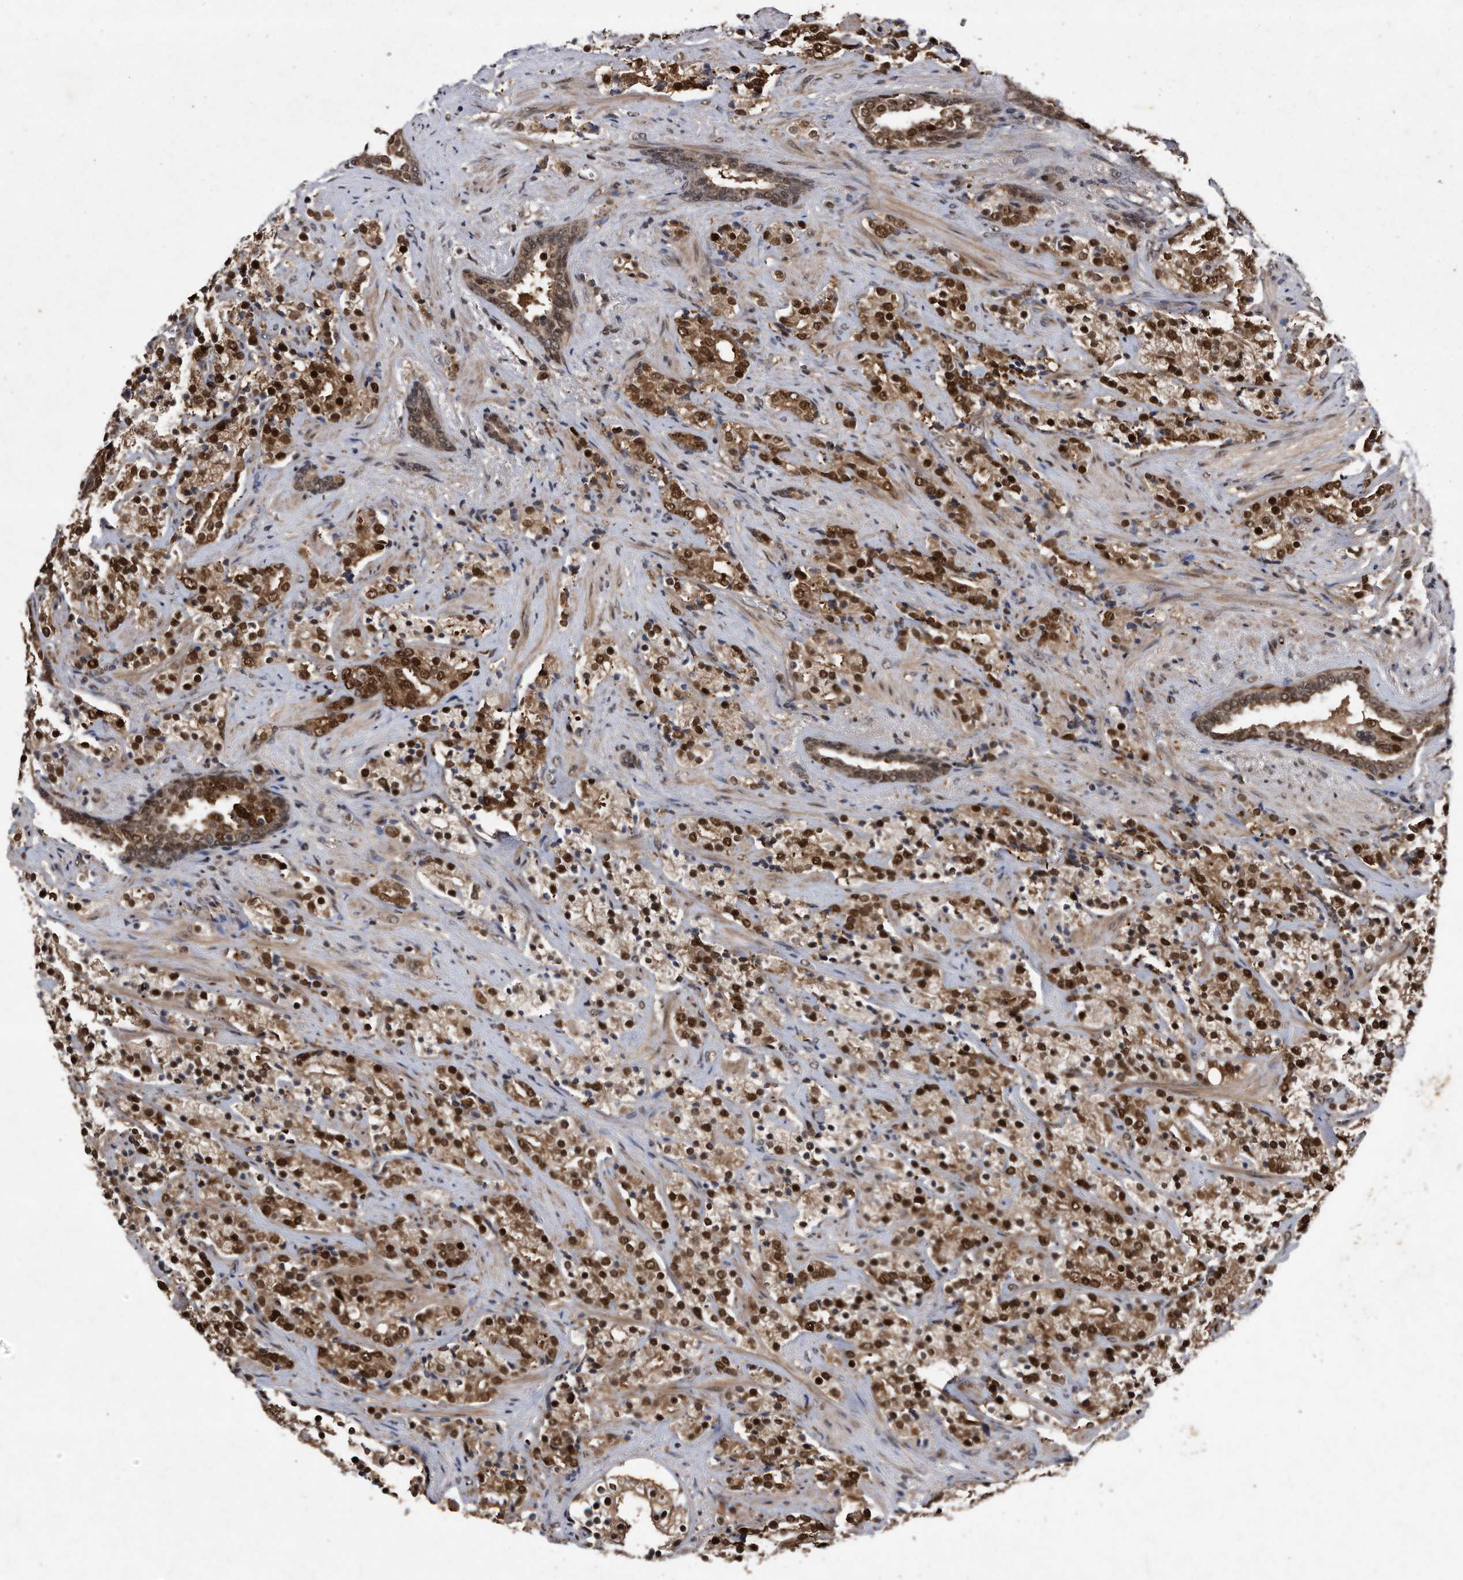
{"staining": {"intensity": "moderate", "quantity": ">75%", "location": "cytoplasmic/membranous,nuclear"}, "tissue": "prostate cancer", "cell_type": "Tumor cells", "image_type": "cancer", "snomed": [{"axis": "morphology", "description": "Adenocarcinoma, High grade"}, {"axis": "topography", "description": "Prostate"}], "caption": "IHC of human prostate cancer displays medium levels of moderate cytoplasmic/membranous and nuclear staining in about >75% of tumor cells. (Stains: DAB (3,3'-diaminobenzidine) in brown, nuclei in blue, Microscopy: brightfield microscopy at high magnification).", "gene": "RAD23B", "patient": {"sex": "male", "age": 71}}